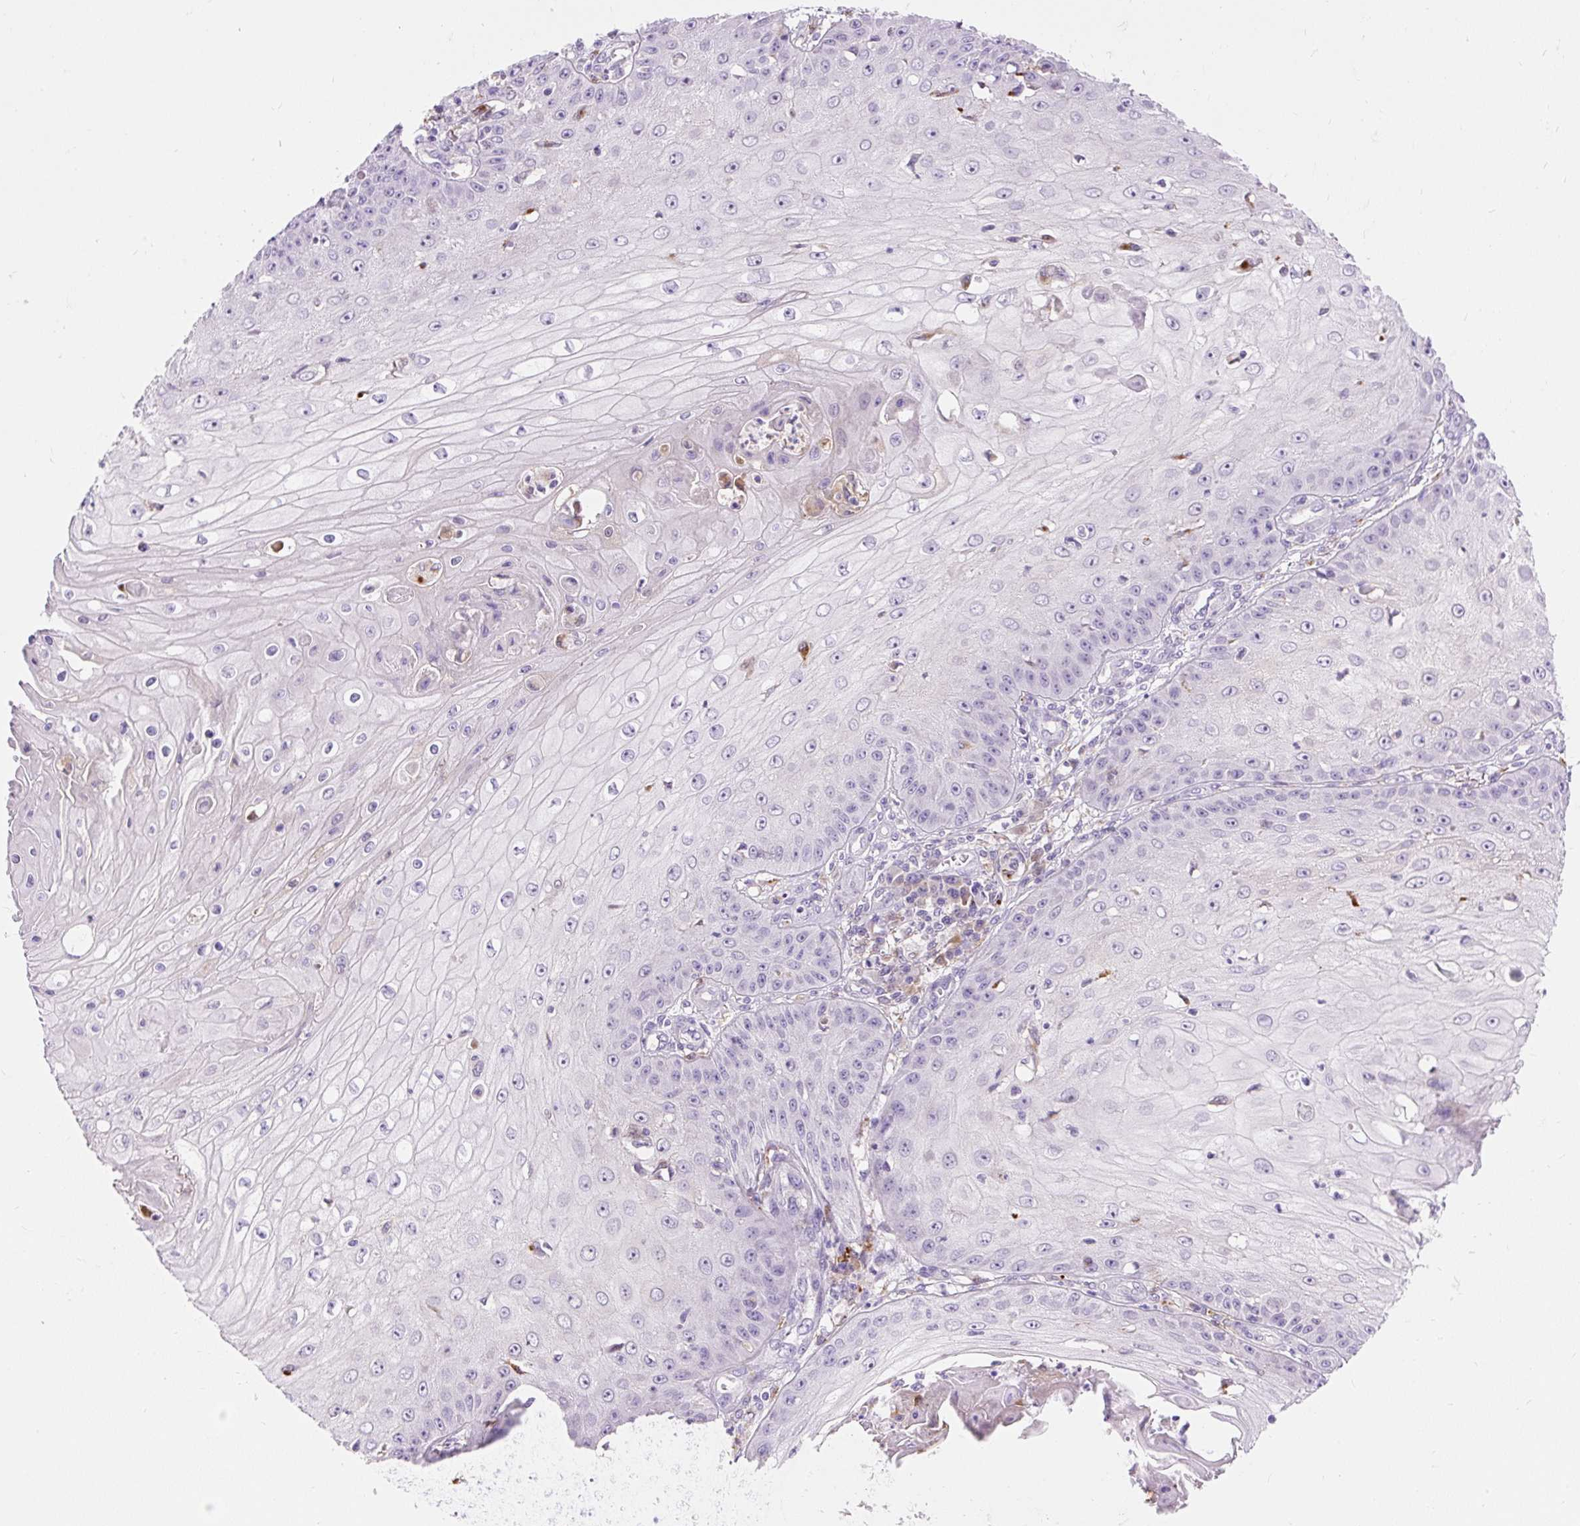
{"staining": {"intensity": "negative", "quantity": "none", "location": "none"}, "tissue": "skin cancer", "cell_type": "Tumor cells", "image_type": "cancer", "snomed": [{"axis": "morphology", "description": "Squamous cell carcinoma, NOS"}, {"axis": "topography", "description": "Skin"}], "caption": "This is a micrograph of IHC staining of skin squamous cell carcinoma, which shows no positivity in tumor cells.", "gene": "TMEM150C", "patient": {"sex": "male", "age": 70}}